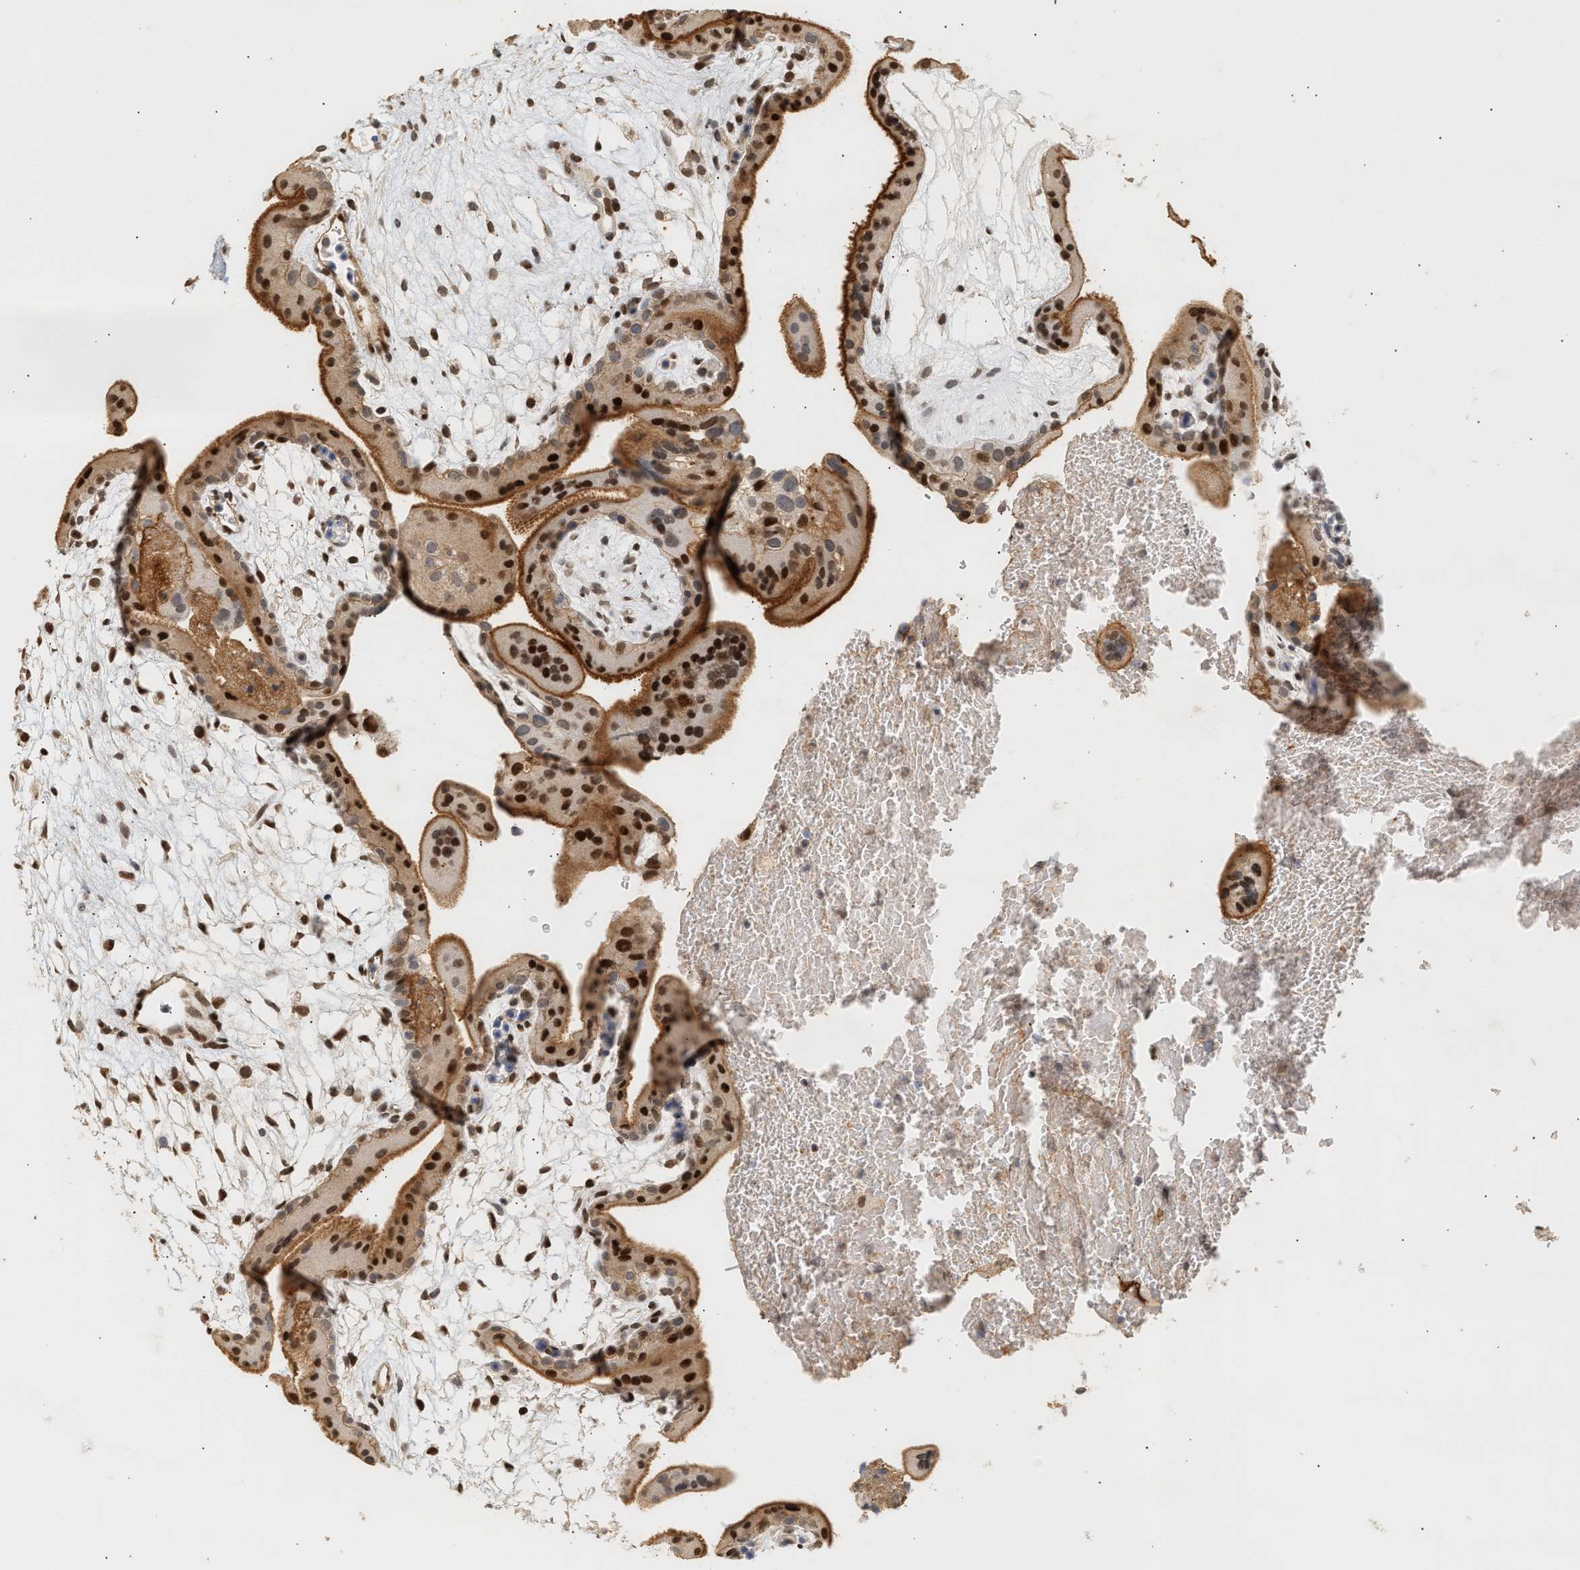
{"staining": {"intensity": "strong", "quantity": "<25%", "location": "nuclear"}, "tissue": "placenta", "cell_type": "Decidual cells", "image_type": "normal", "snomed": [{"axis": "morphology", "description": "Normal tissue, NOS"}, {"axis": "topography", "description": "Placenta"}], "caption": "Normal placenta reveals strong nuclear staining in about <25% of decidual cells (DAB (3,3'-diaminobenzidine) = brown stain, brightfield microscopy at high magnification)..", "gene": "PLXND1", "patient": {"sex": "female", "age": 19}}